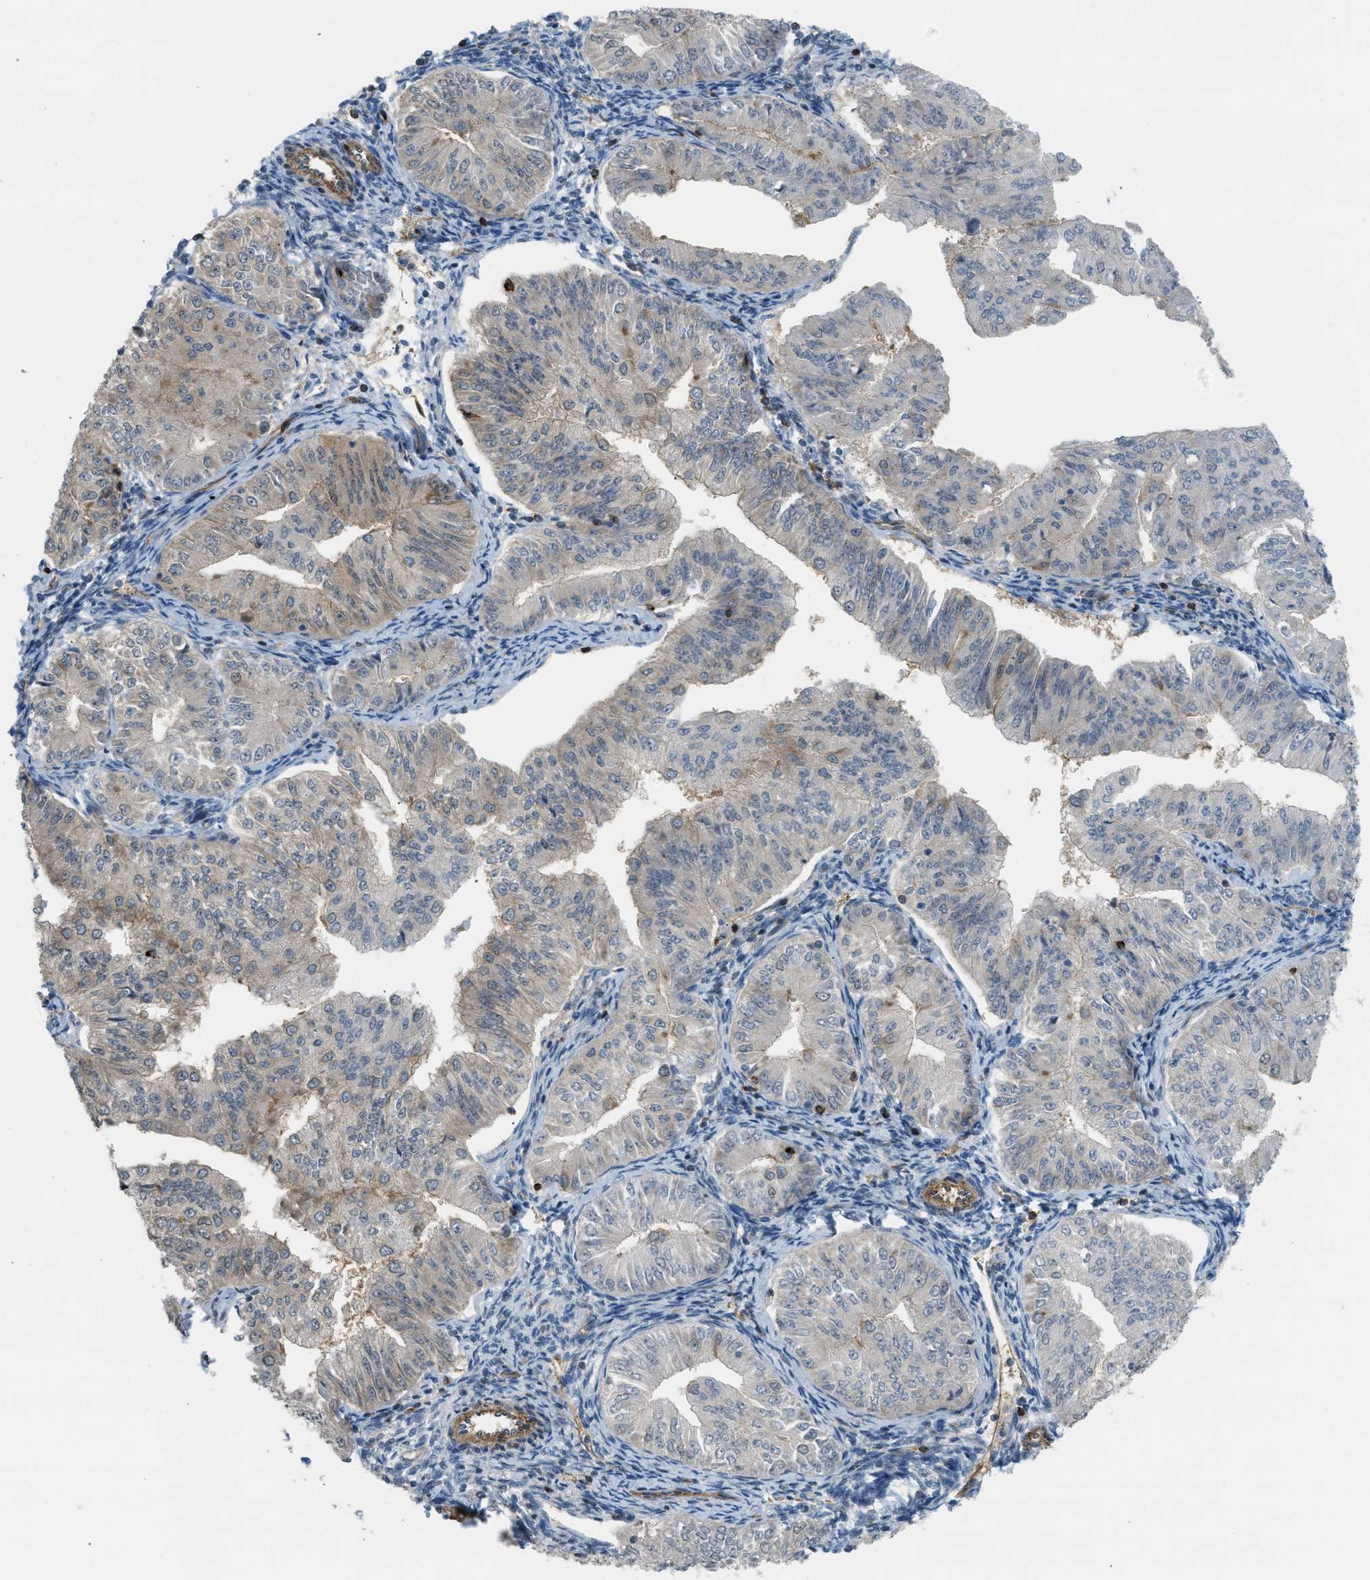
{"staining": {"intensity": "weak", "quantity": "25%-75%", "location": "cytoplasmic/membranous"}, "tissue": "endometrial cancer", "cell_type": "Tumor cells", "image_type": "cancer", "snomed": [{"axis": "morphology", "description": "Normal tissue, NOS"}, {"axis": "morphology", "description": "Adenocarcinoma, NOS"}, {"axis": "topography", "description": "Endometrium"}], "caption": "IHC (DAB (3,3'-diaminobenzidine)) staining of endometrial cancer demonstrates weak cytoplasmic/membranous protein expression in approximately 25%-75% of tumor cells.", "gene": "KIAA1671", "patient": {"sex": "female", "age": 53}}